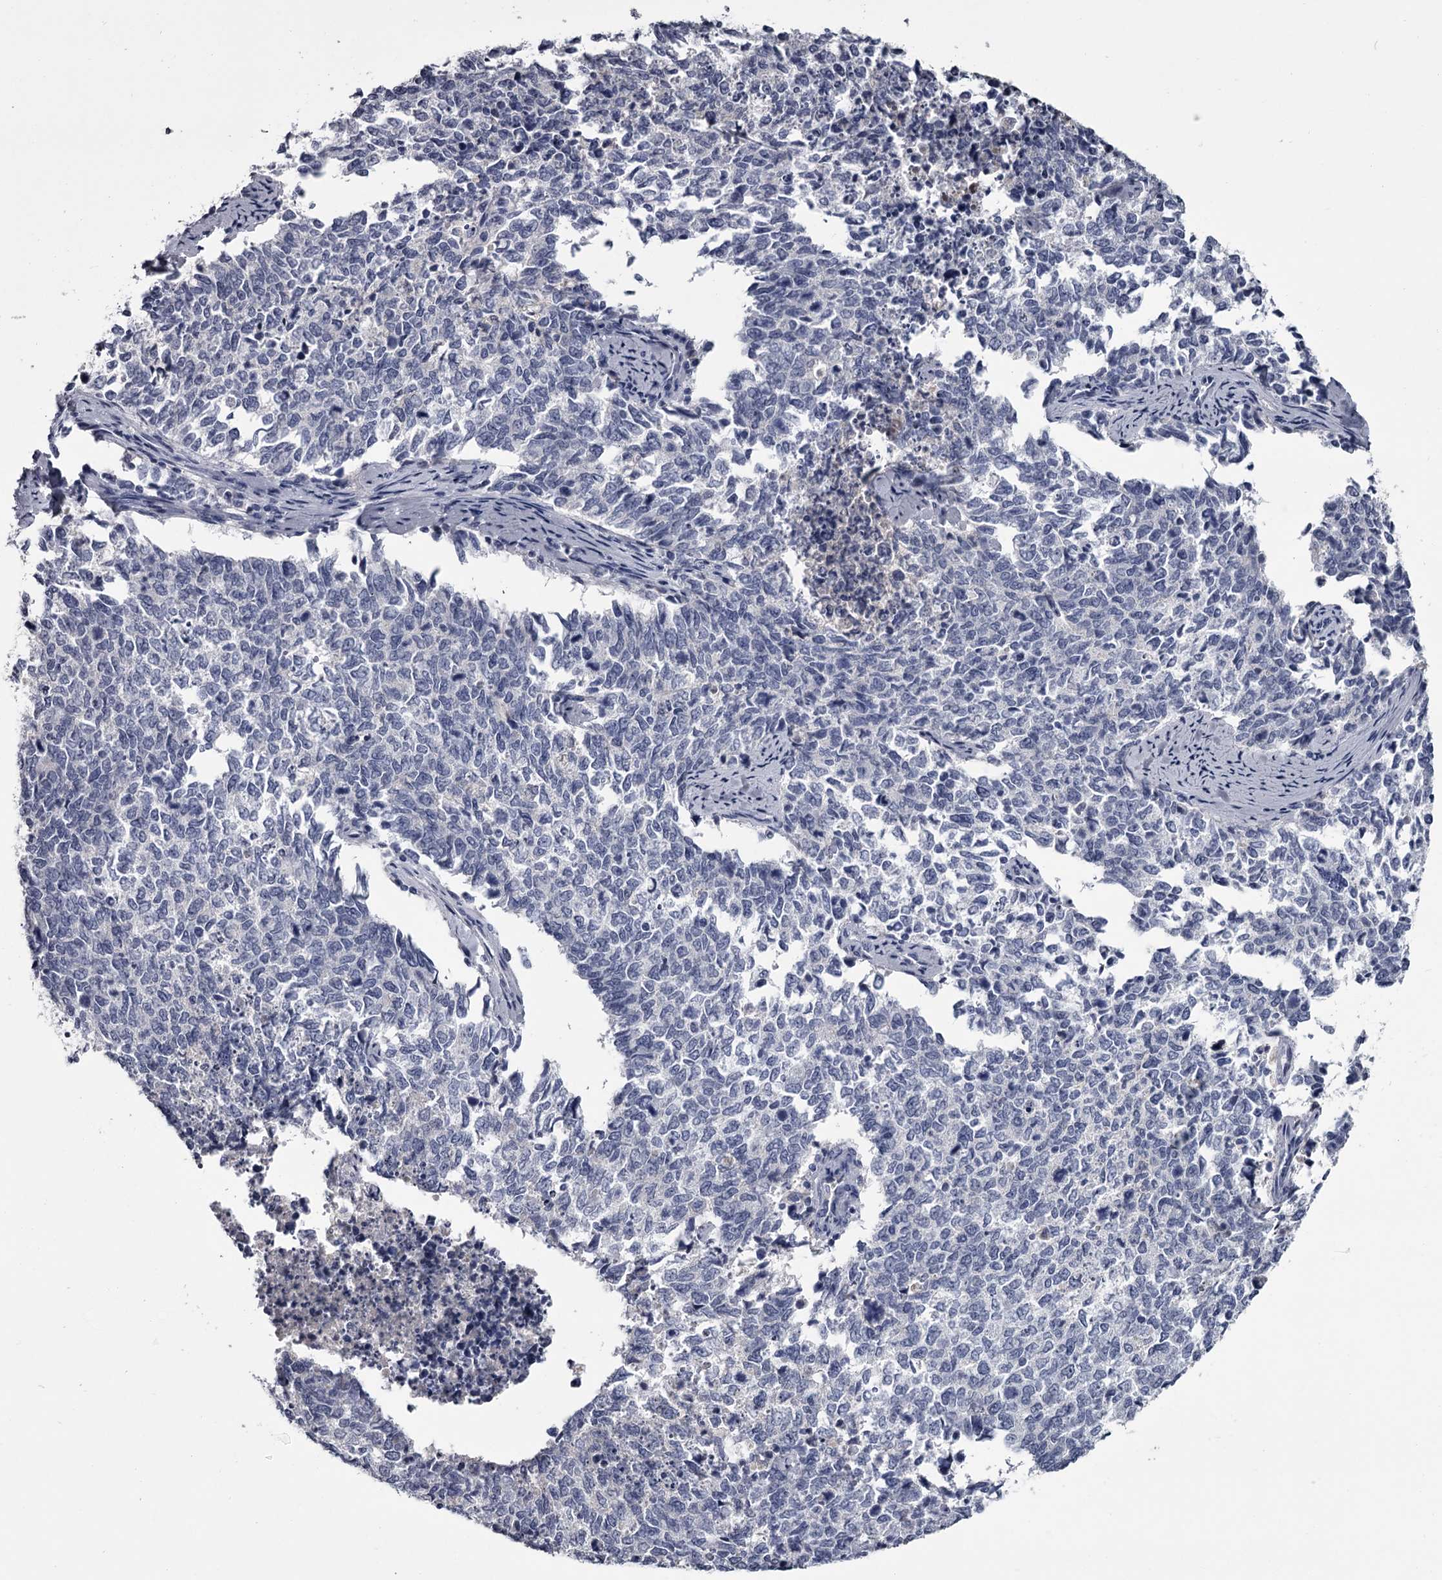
{"staining": {"intensity": "negative", "quantity": "none", "location": "none"}, "tissue": "cervical cancer", "cell_type": "Tumor cells", "image_type": "cancer", "snomed": [{"axis": "morphology", "description": "Squamous cell carcinoma, NOS"}, {"axis": "topography", "description": "Cervix"}], "caption": "Tumor cells show no significant protein positivity in cervical squamous cell carcinoma.", "gene": "DAO", "patient": {"sex": "female", "age": 63}}